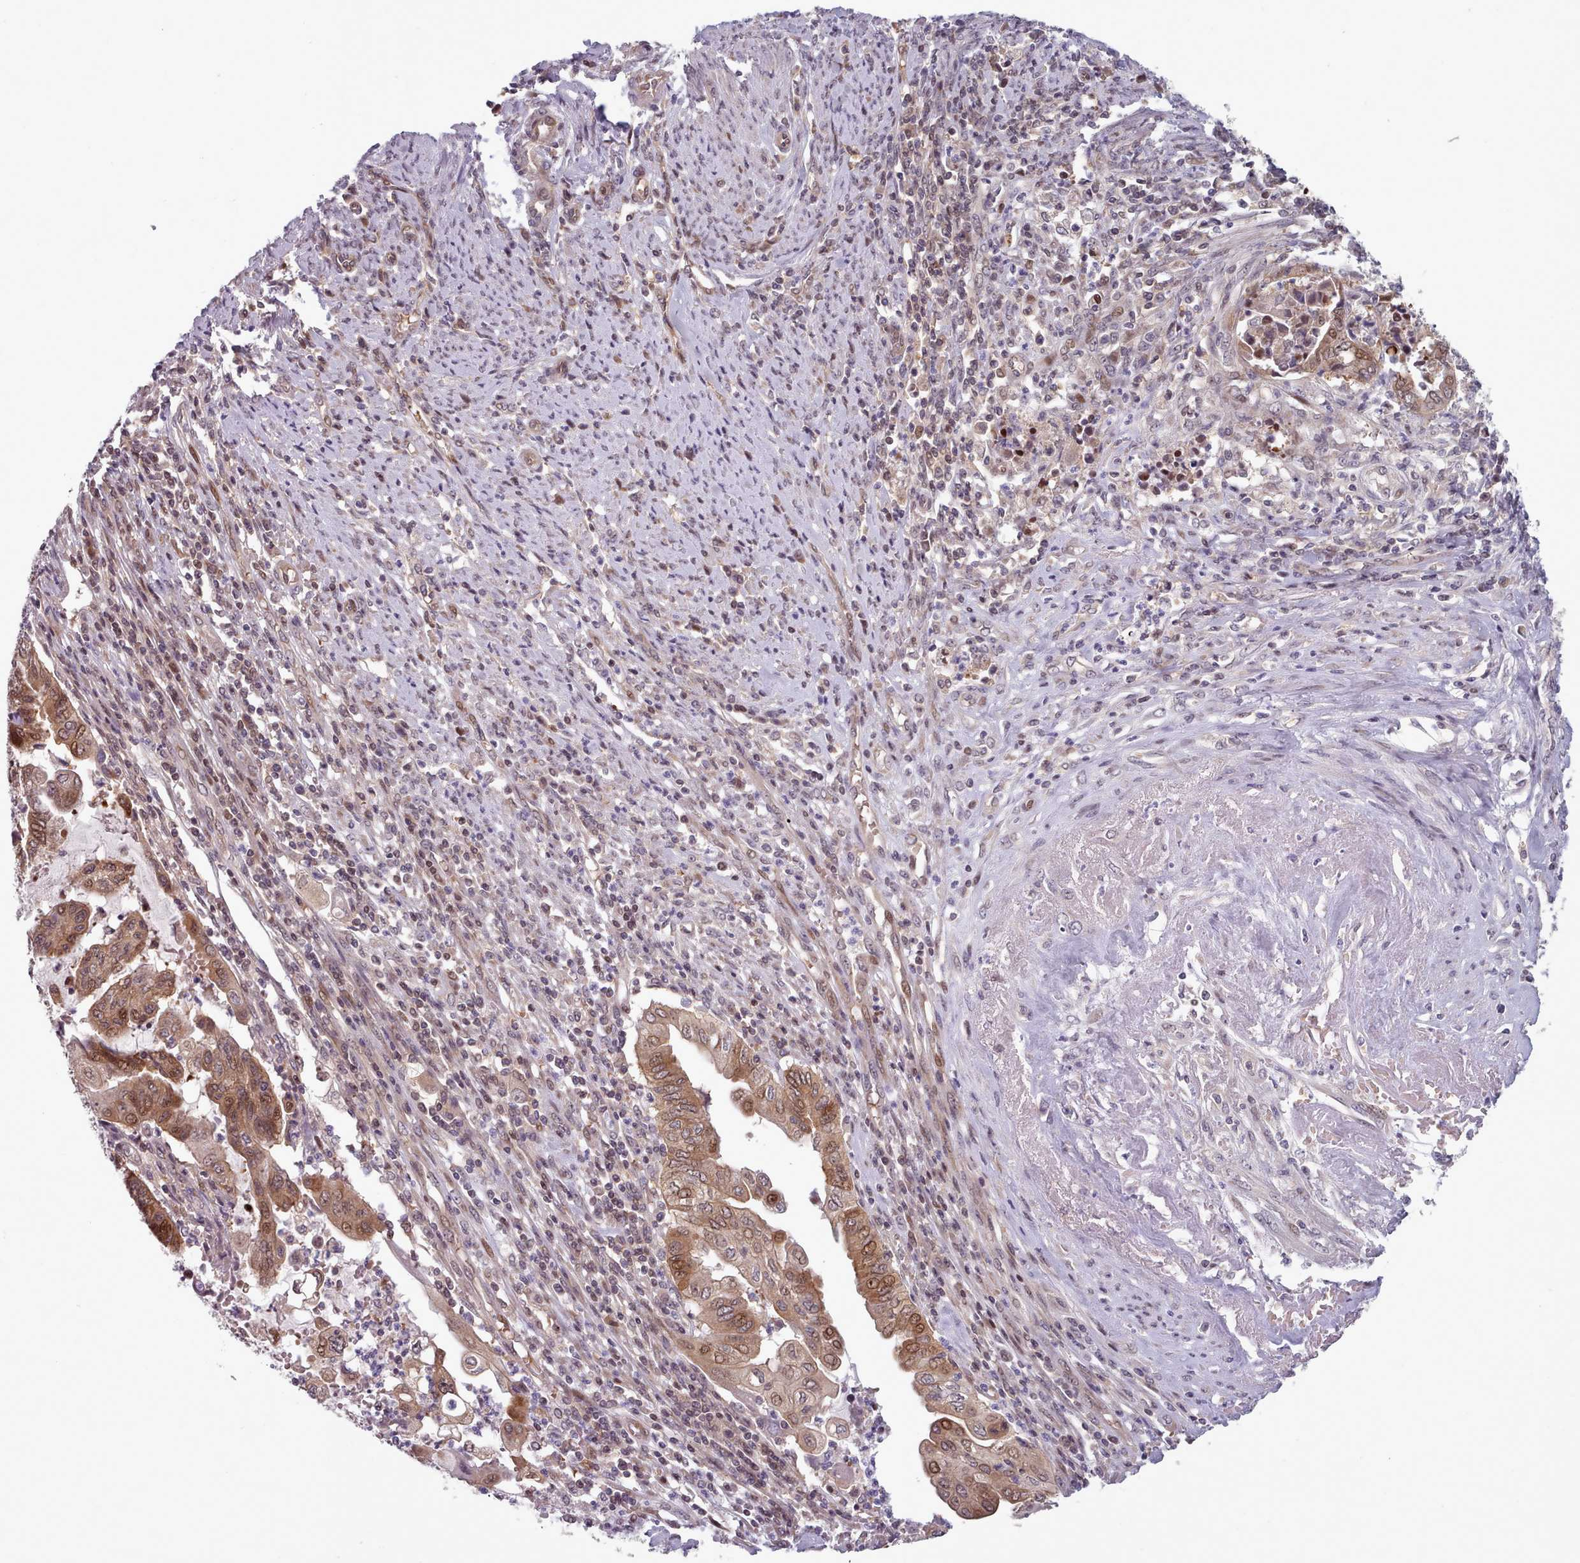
{"staining": {"intensity": "moderate", "quantity": ">75%", "location": "cytoplasmic/membranous,nuclear"}, "tissue": "endometrial cancer", "cell_type": "Tumor cells", "image_type": "cancer", "snomed": [{"axis": "morphology", "description": "Adenocarcinoma, NOS"}, {"axis": "topography", "description": "Uterus"}, {"axis": "topography", "description": "Endometrium"}], "caption": "A photomicrograph of endometrial adenocarcinoma stained for a protein exhibits moderate cytoplasmic/membranous and nuclear brown staining in tumor cells. The staining is performed using DAB brown chromogen to label protein expression. The nuclei are counter-stained blue using hematoxylin.", "gene": "CLNS1A", "patient": {"sex": "female", "age": 70}}